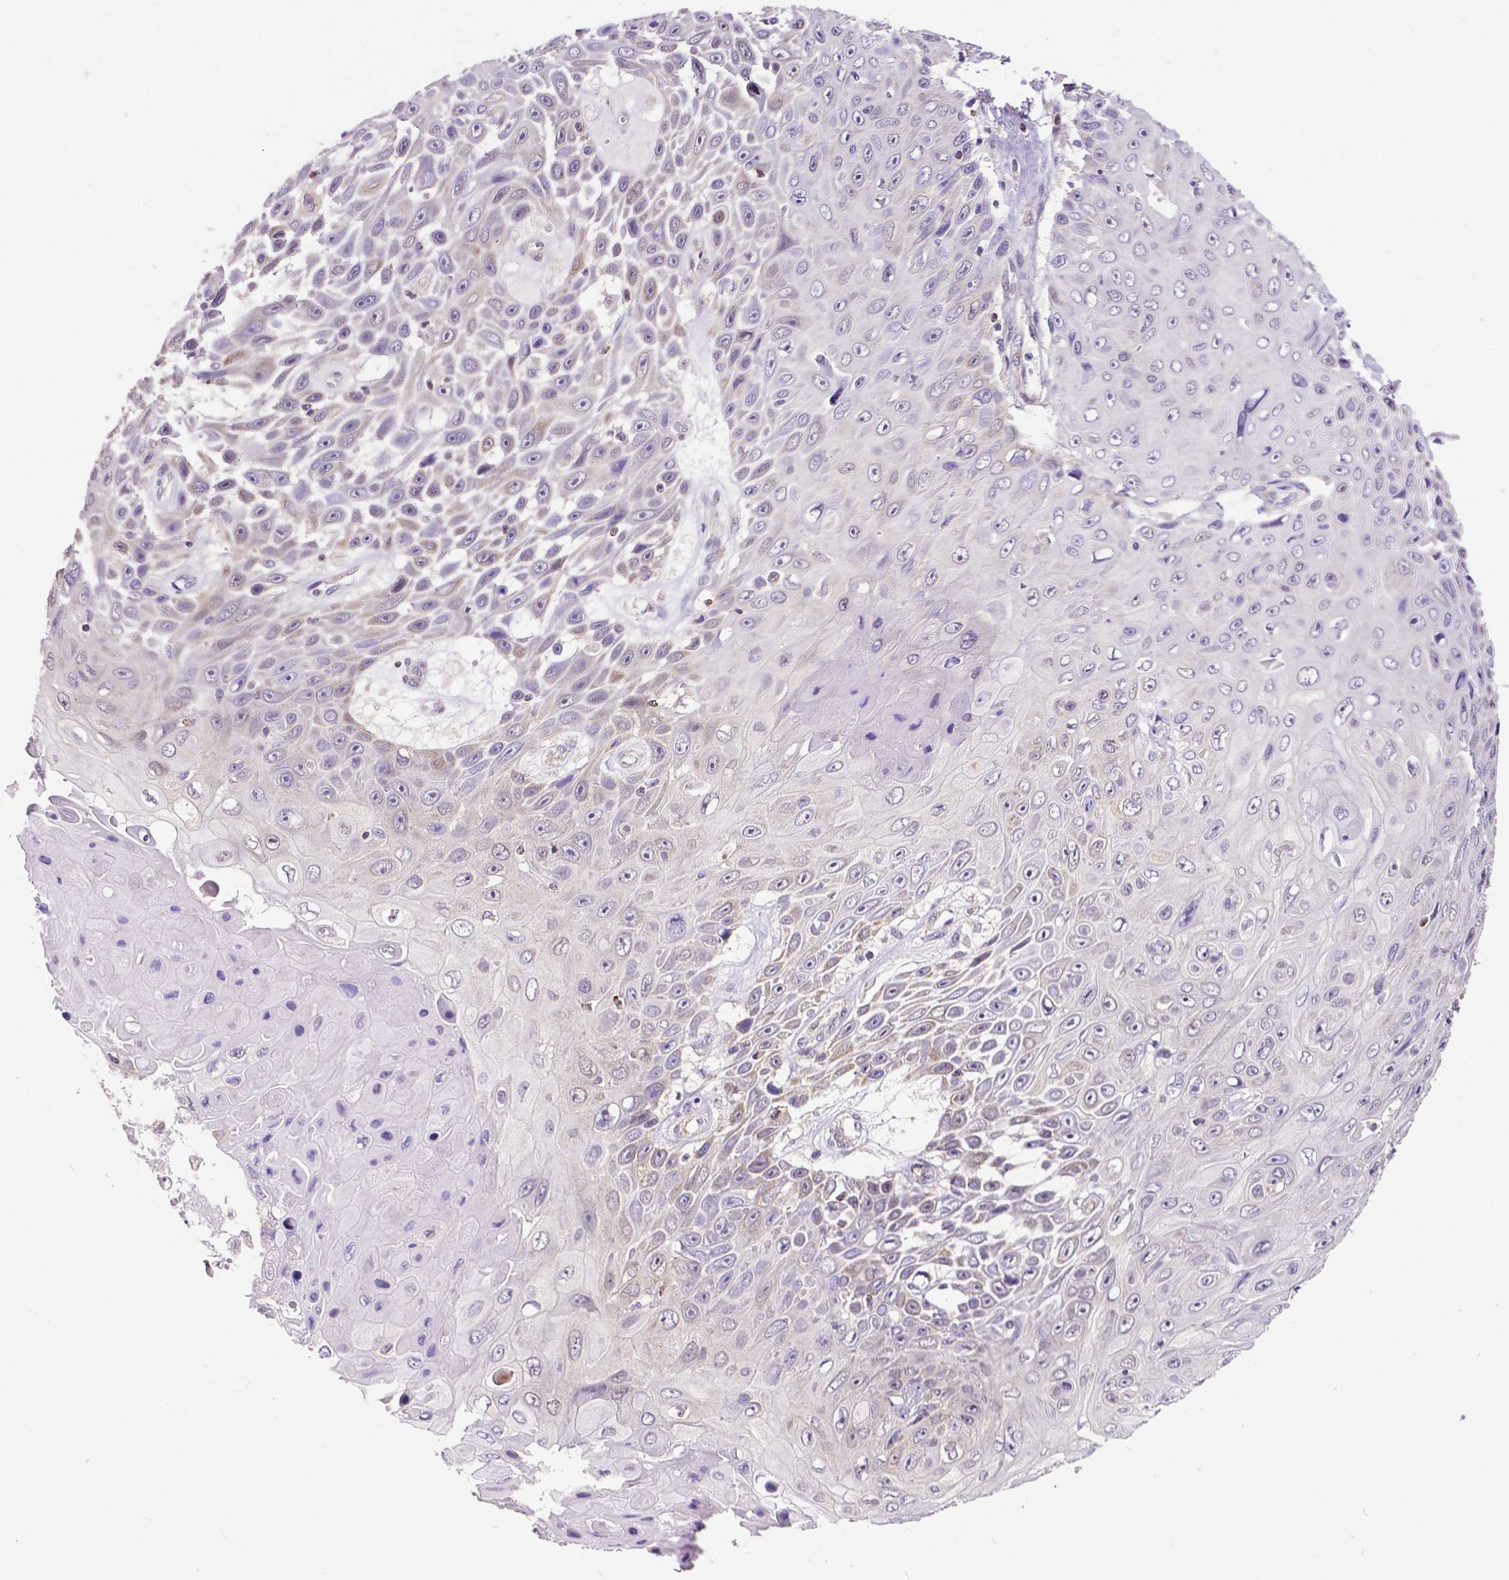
{"staining": {"intensity": "negative", "quantity": "none", "location": "none"}, "tissue": "skin cancer", "cell_type": "Tumor cells", "image_type": "cancer", "snomed": [{"axis": "morphology", "description": "Squamous cell carcinoma, NOS"}, {"axis": "topography", "description": "Skin"}], "caption": "The photomicrograph displays no significant positivity in tumor cells of skin cancer. Brightfield microscopy of IHC stained with DAB (3,3'-diaminobenzidine) (brown) and hematoxylin (blue), captured at high magnification.", "gene": "MCL1", "patient": {"sex": "male", "age": 82}}